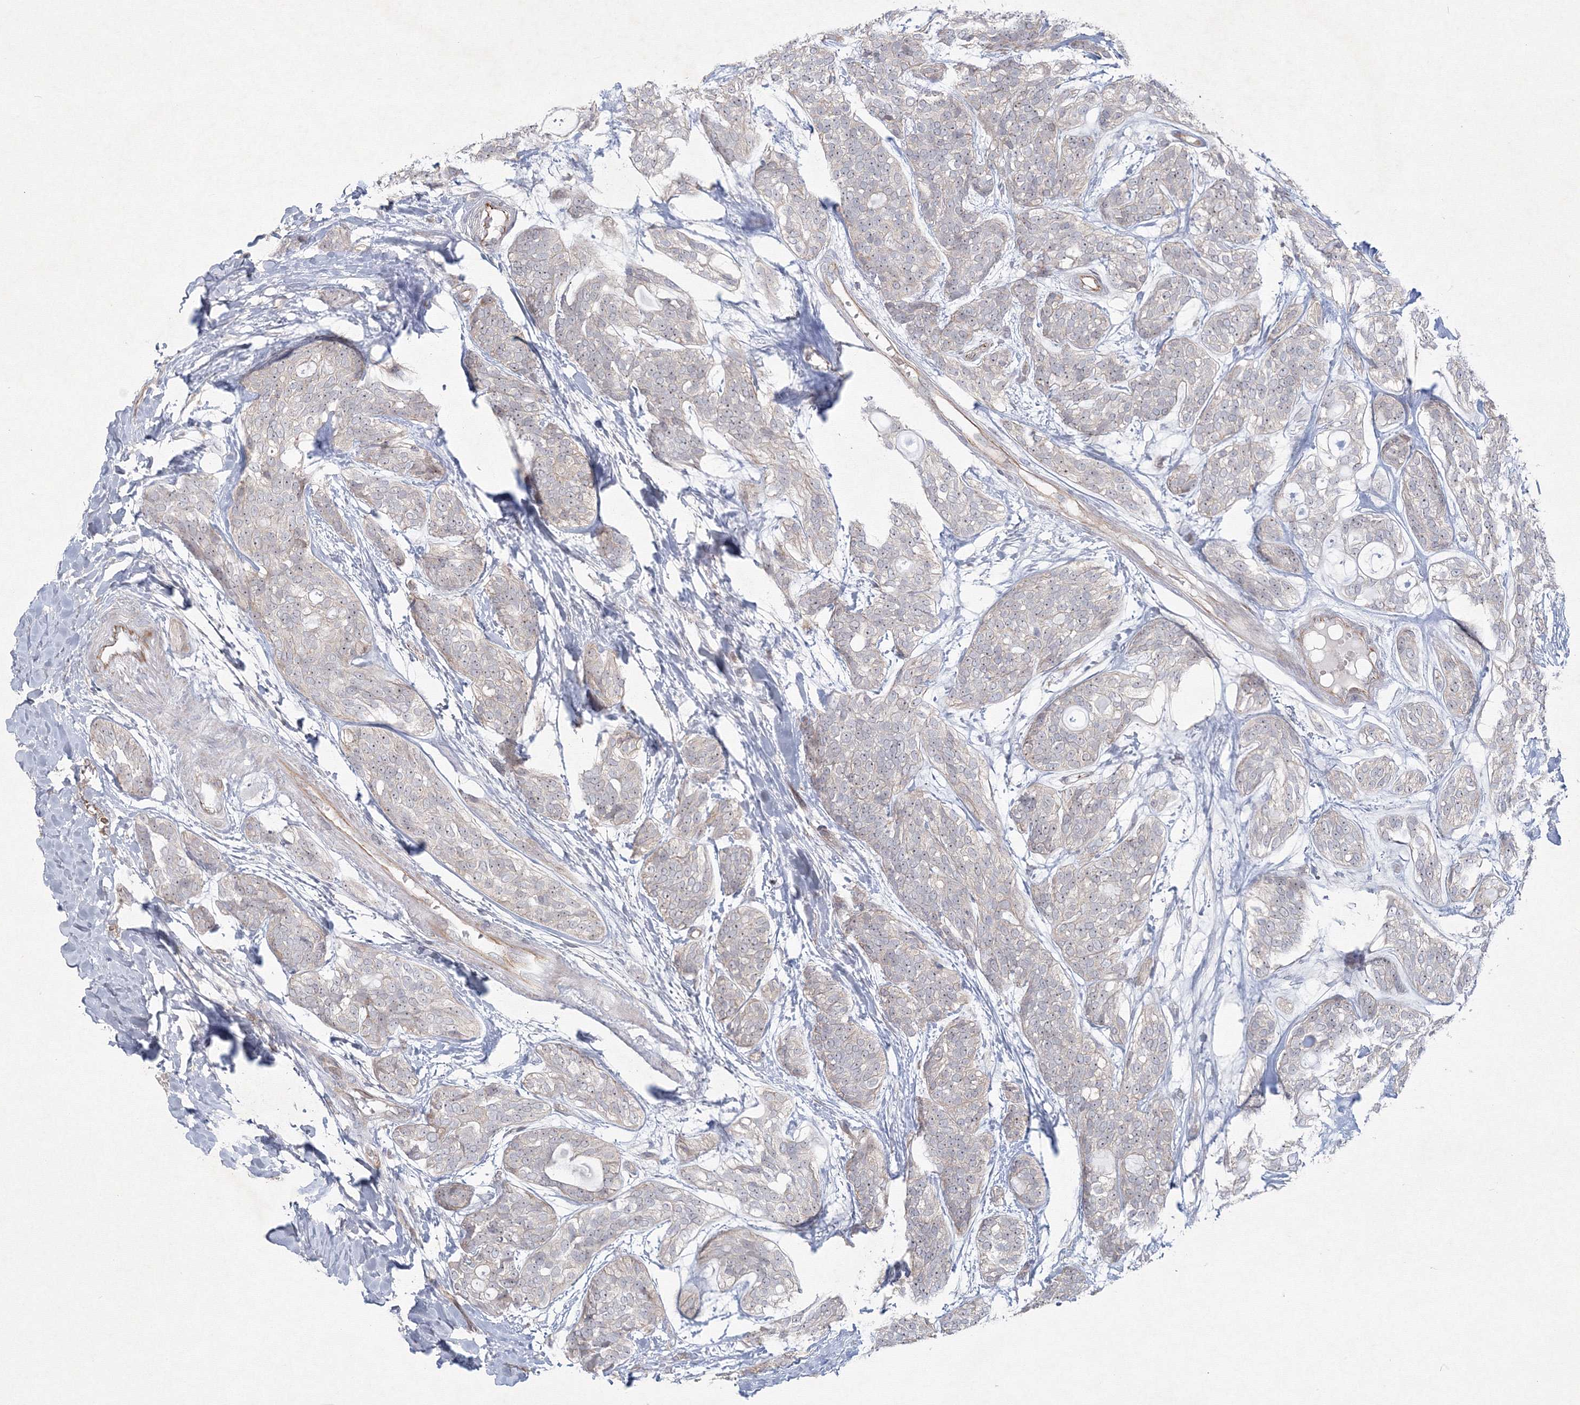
{"staining": {"intensity": "negative", "quantity": "none", "location": "none"}, "tissue": "head and neck cancer", "cell_type": "Tumor cells", "image_type": "cancer", "snomed": [{"axis": "morphology", "description": "Adenocarcinoma, NOS"}, {"axis": "topography", "description": "Head-Neck"}], "caption": "Histopathology image shows no significant protein positivity in tumor cells of head and neck cancer.", "gene": "WDR49", "patient": {"sex": "male", "age": 66}}